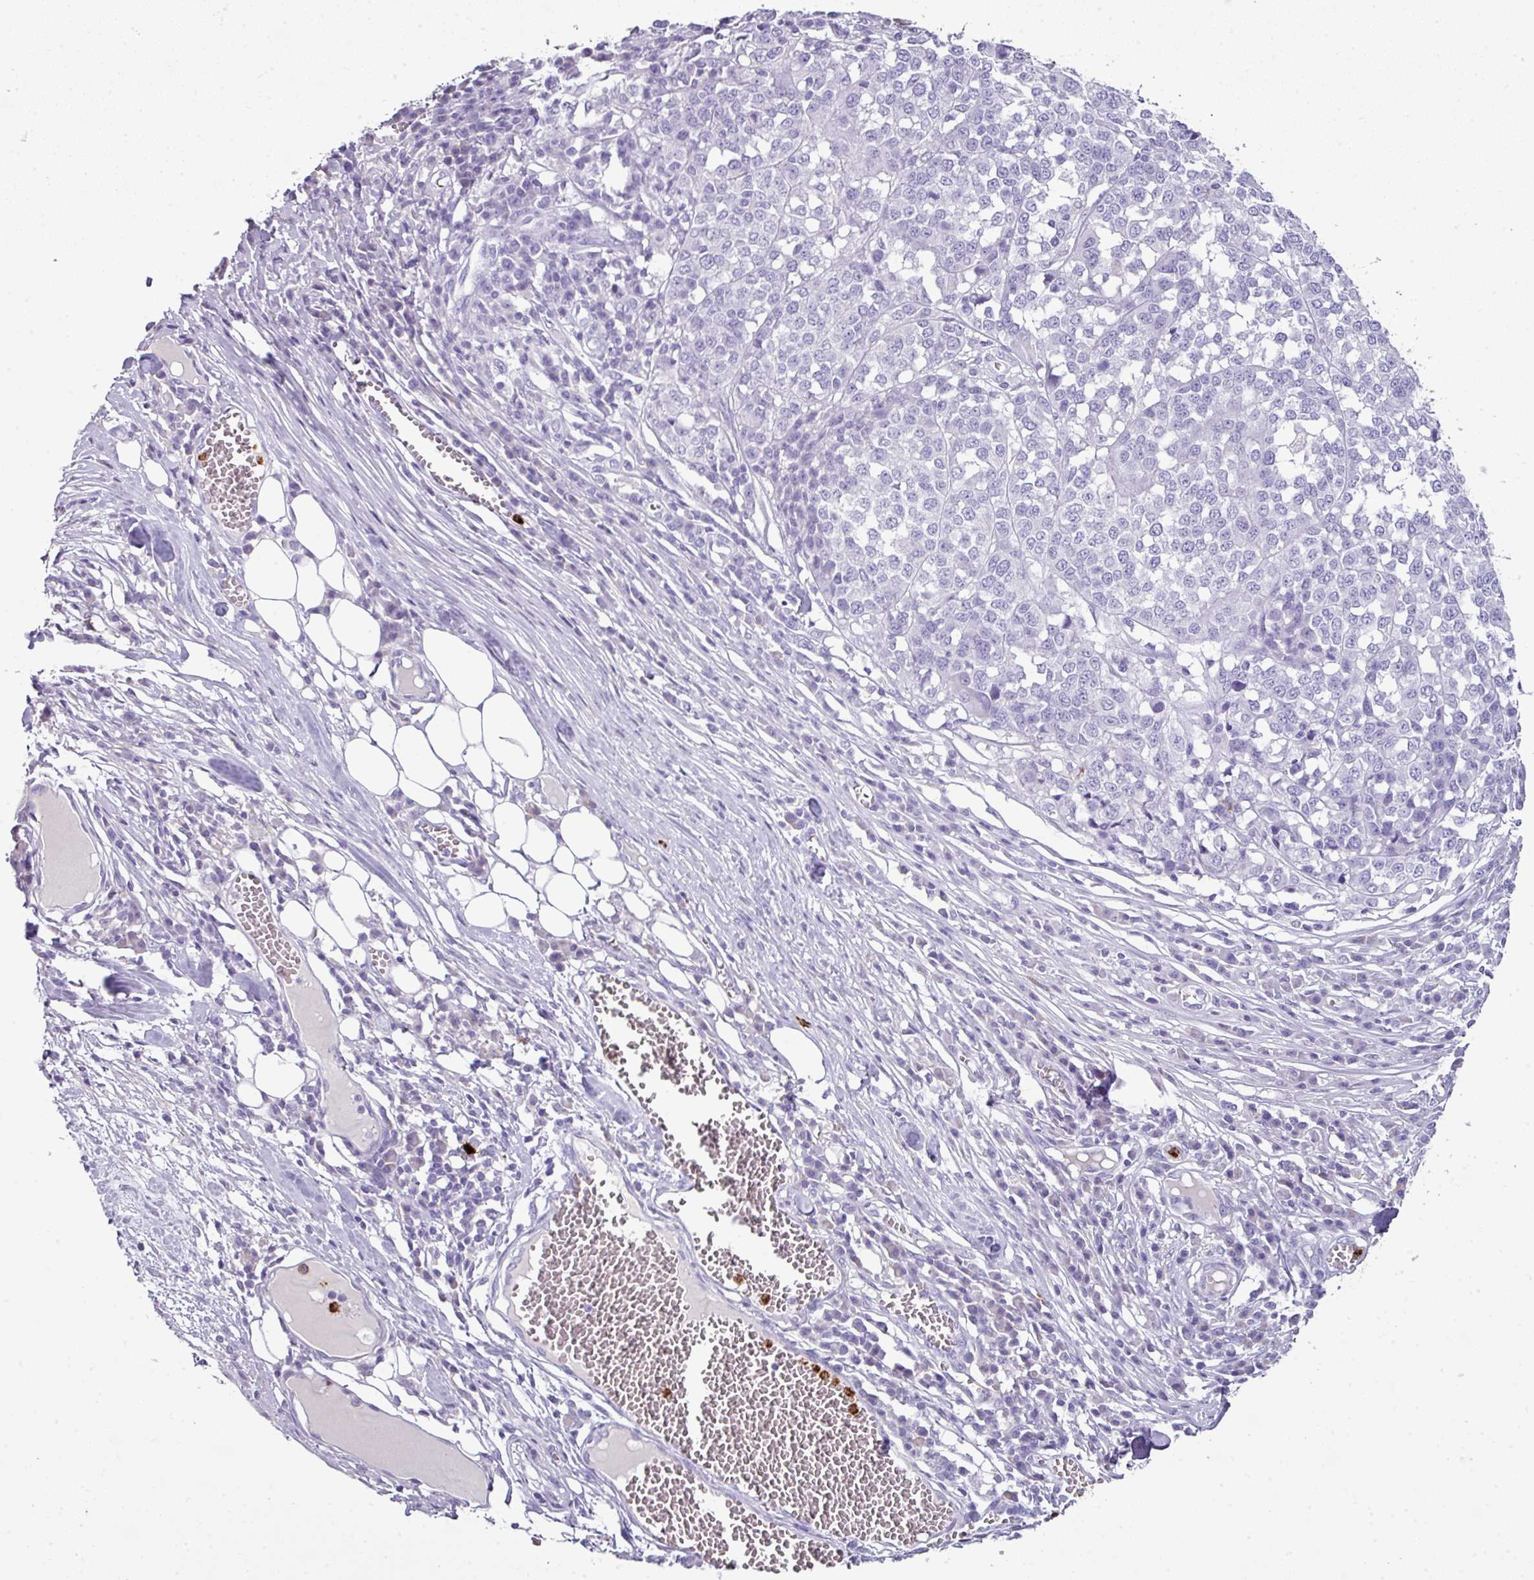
{"staining": {"intensity": "negative", "quantity": "none", "location": "none"}, "tissue": "melanoma", "cell_type": "Tumor cells", "image_type": "cancer", "snomed": [{"axis": "morphology", "description": "Malignant melanoma, Metastatic site"}, {"axis": "topography", "description": "Lymph node"}], "caption": "A high-resolution image shows immunohistochemistry (IHC) staining of melanoma, which demonstrates no significant positivity in tumor cells.", "gene": "CTSG", "patient": {"sex": "male", "age": 44}}